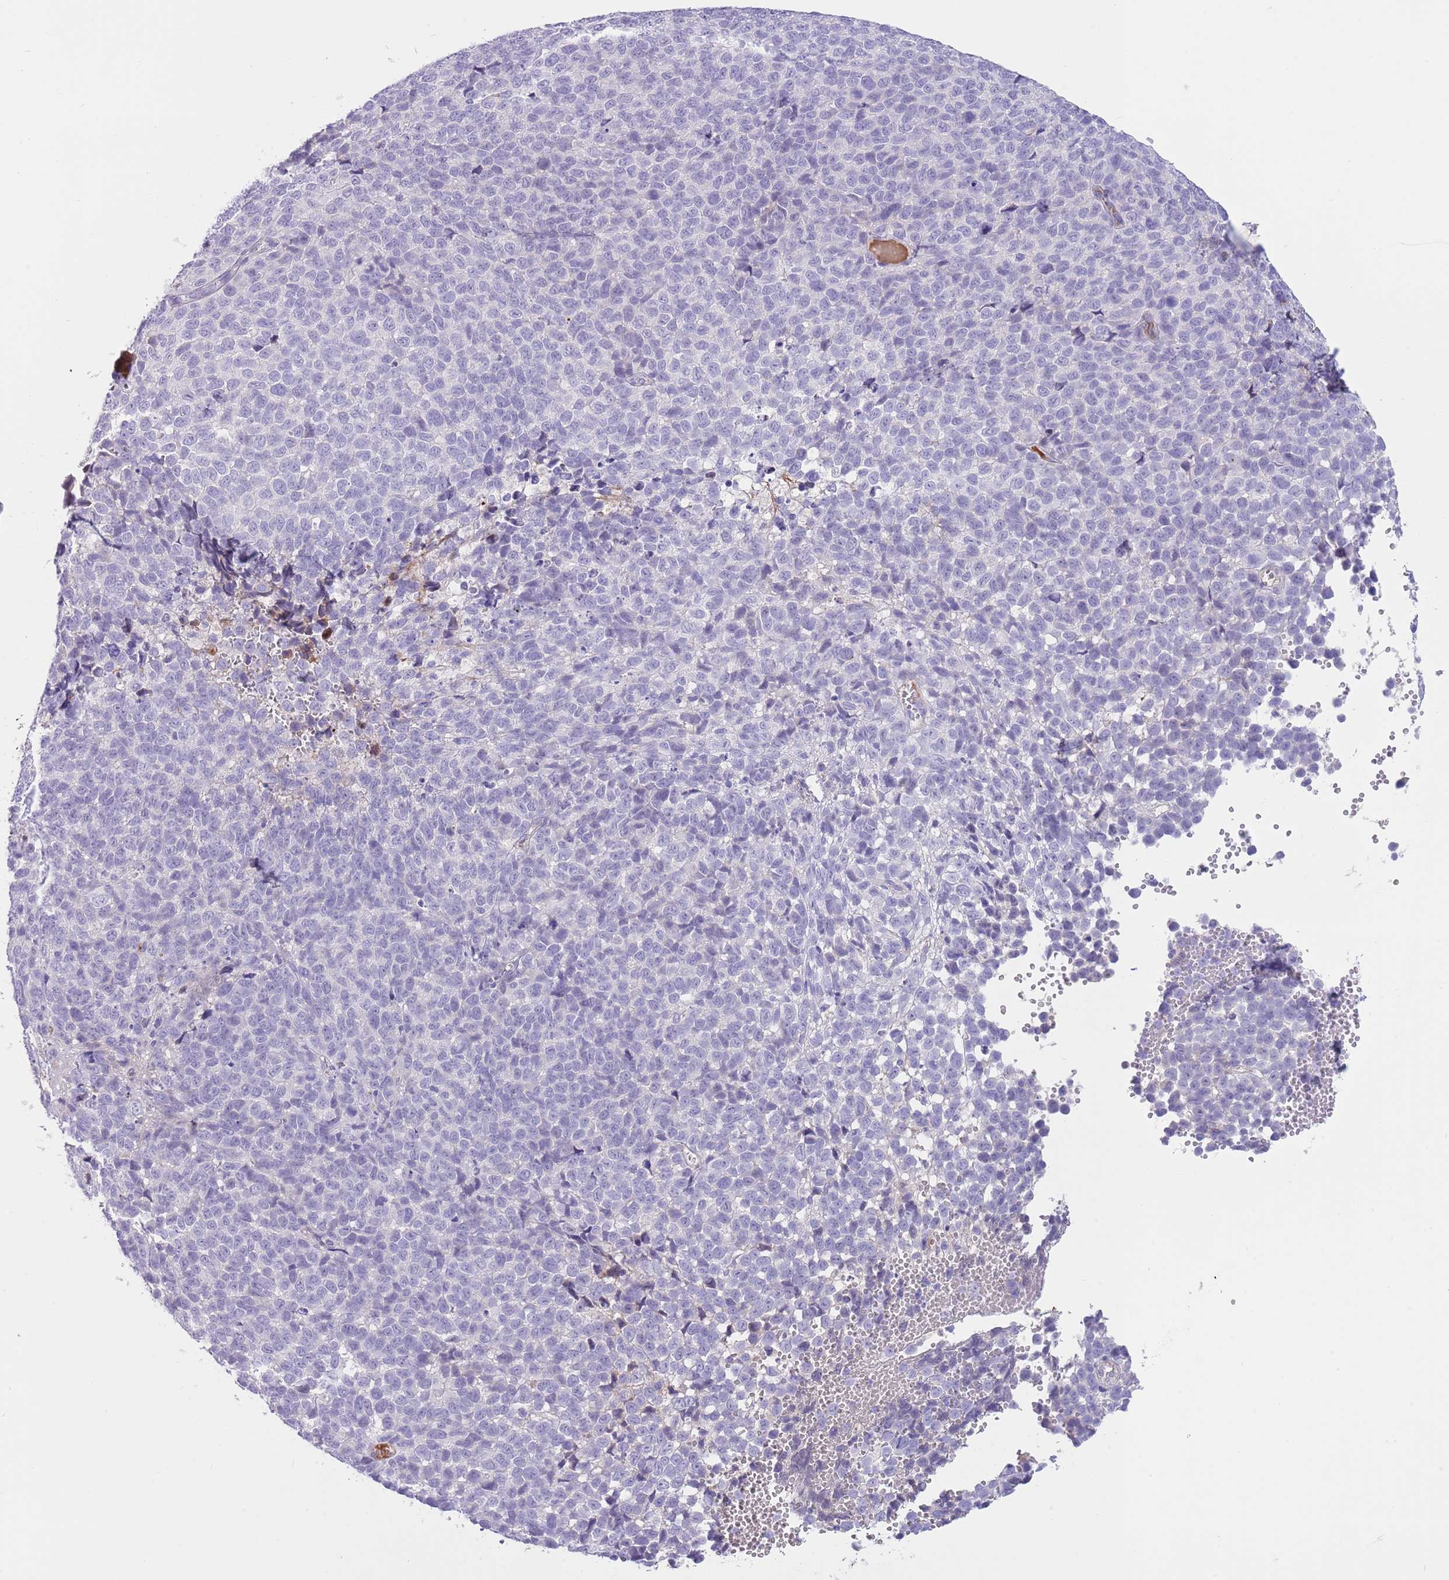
{"staining": {"intensity": "negative", "quantity": "none", "location": "none"}, "tissue": "melanoma", "cell_type": "Tumor cells", "image_type": "cancer", "snomed": [{"axis": "morphology", "description": "Malignant melanoma, NOS"}, {"axis": "topography", "description": "Nose, NOS"}], "caption": "High power microscopy image of an immunohistochemistry histopathology image of melanoma, revealing no significant positivity in tumor cells.", "gene": "LEPROTL1", "patient": {"sex": "female", "age": 48}}